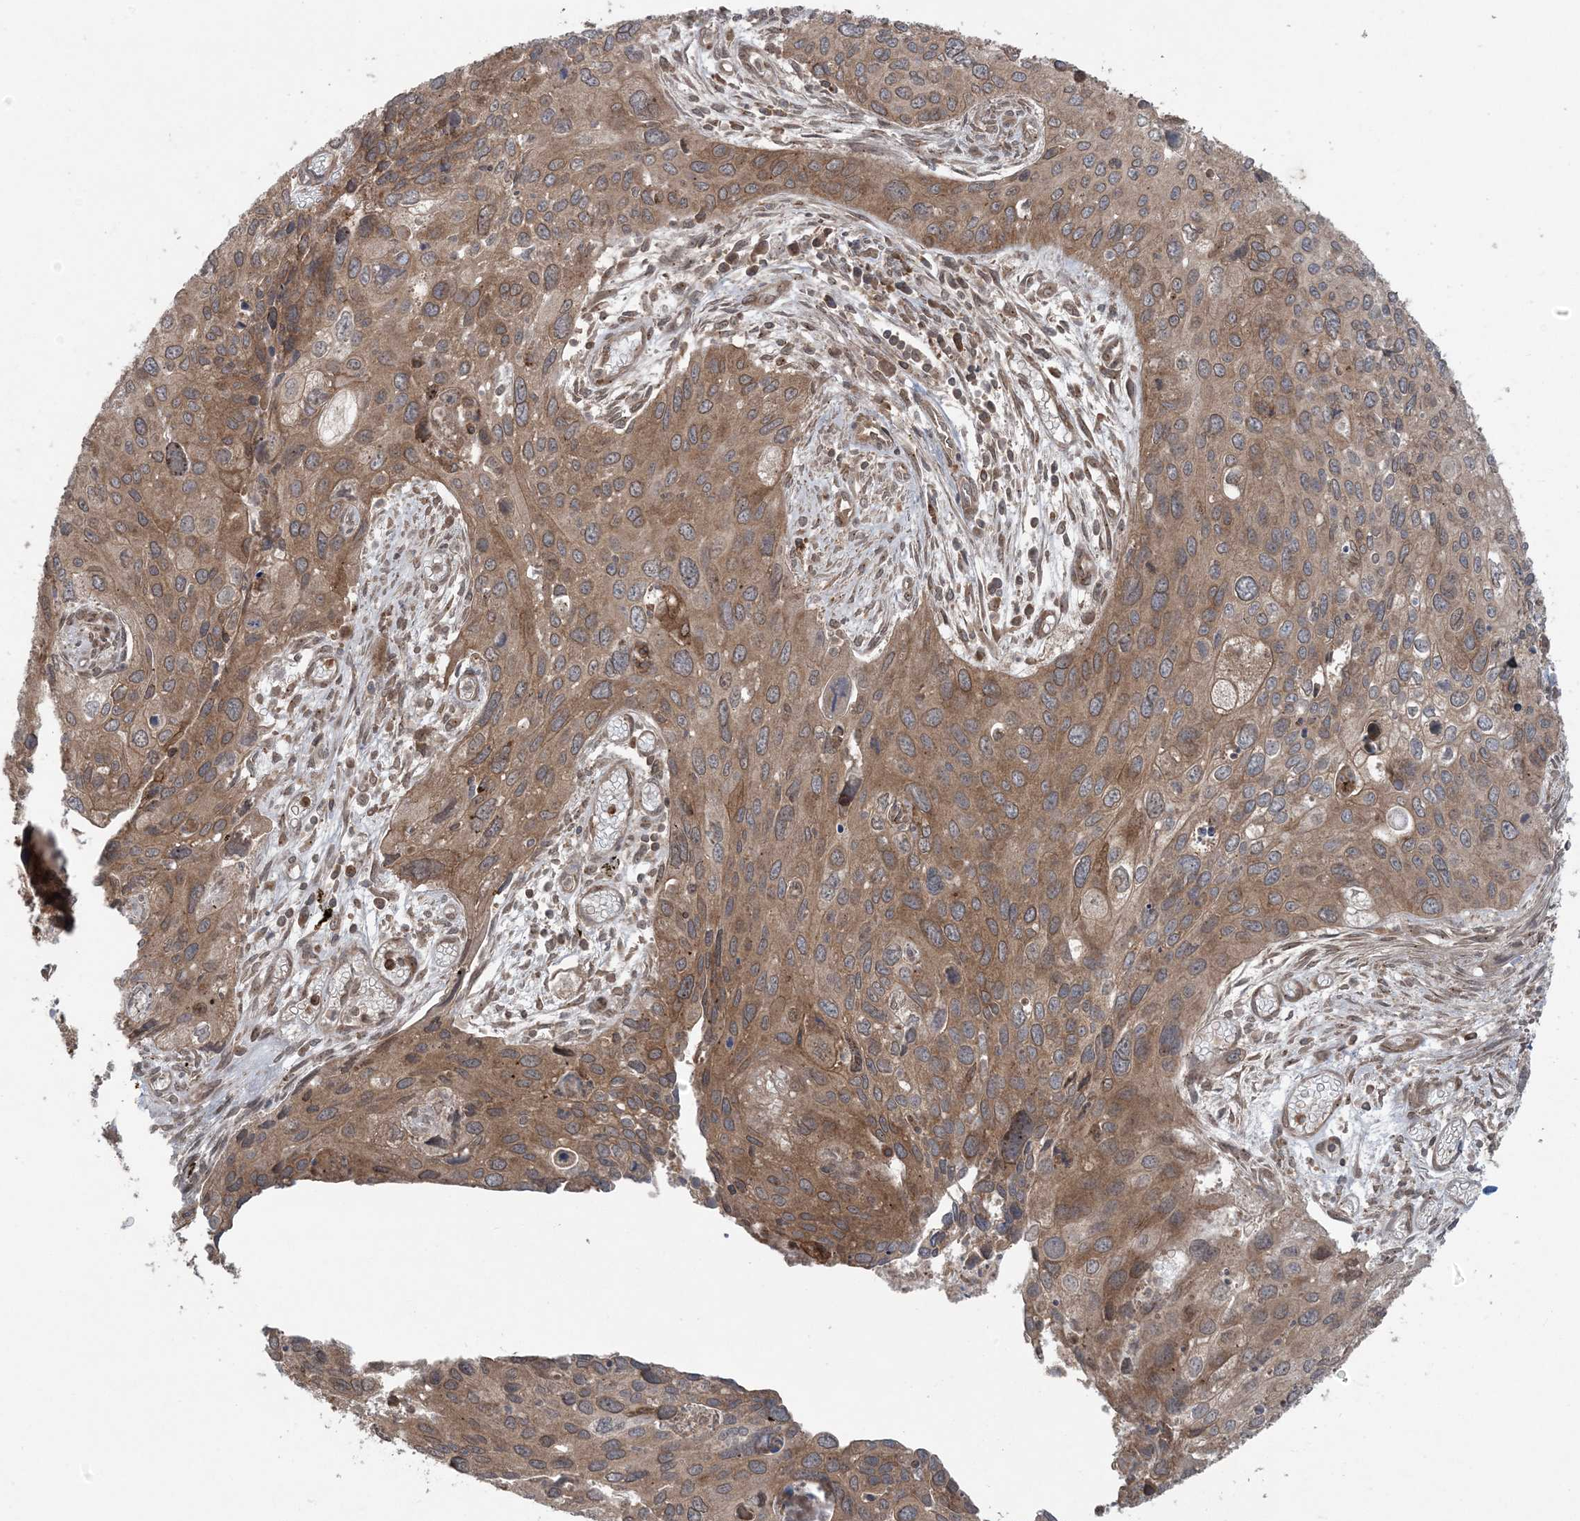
{"staining": {"intensity": "moderate", "quantity": ">75%", "location": "cytoplasmic/membranous"}, "tissue": "cervical cancer", "cell_type": "Tumor cells", "image_type": "cancer", "snomed": [{"axis": "morphology", "description": "Squamous cell carcinoma, NOS"}, {"axis": "topography", "description": "Cervix"}], "caption": "Protein staining shows moderate cytoplasmic/membranous positivity in about >75% of tumor cells in squamous cell carcinoma (cervical).", "gene": "DDX19B", "patient": {"sex": "female", "age": 55}}